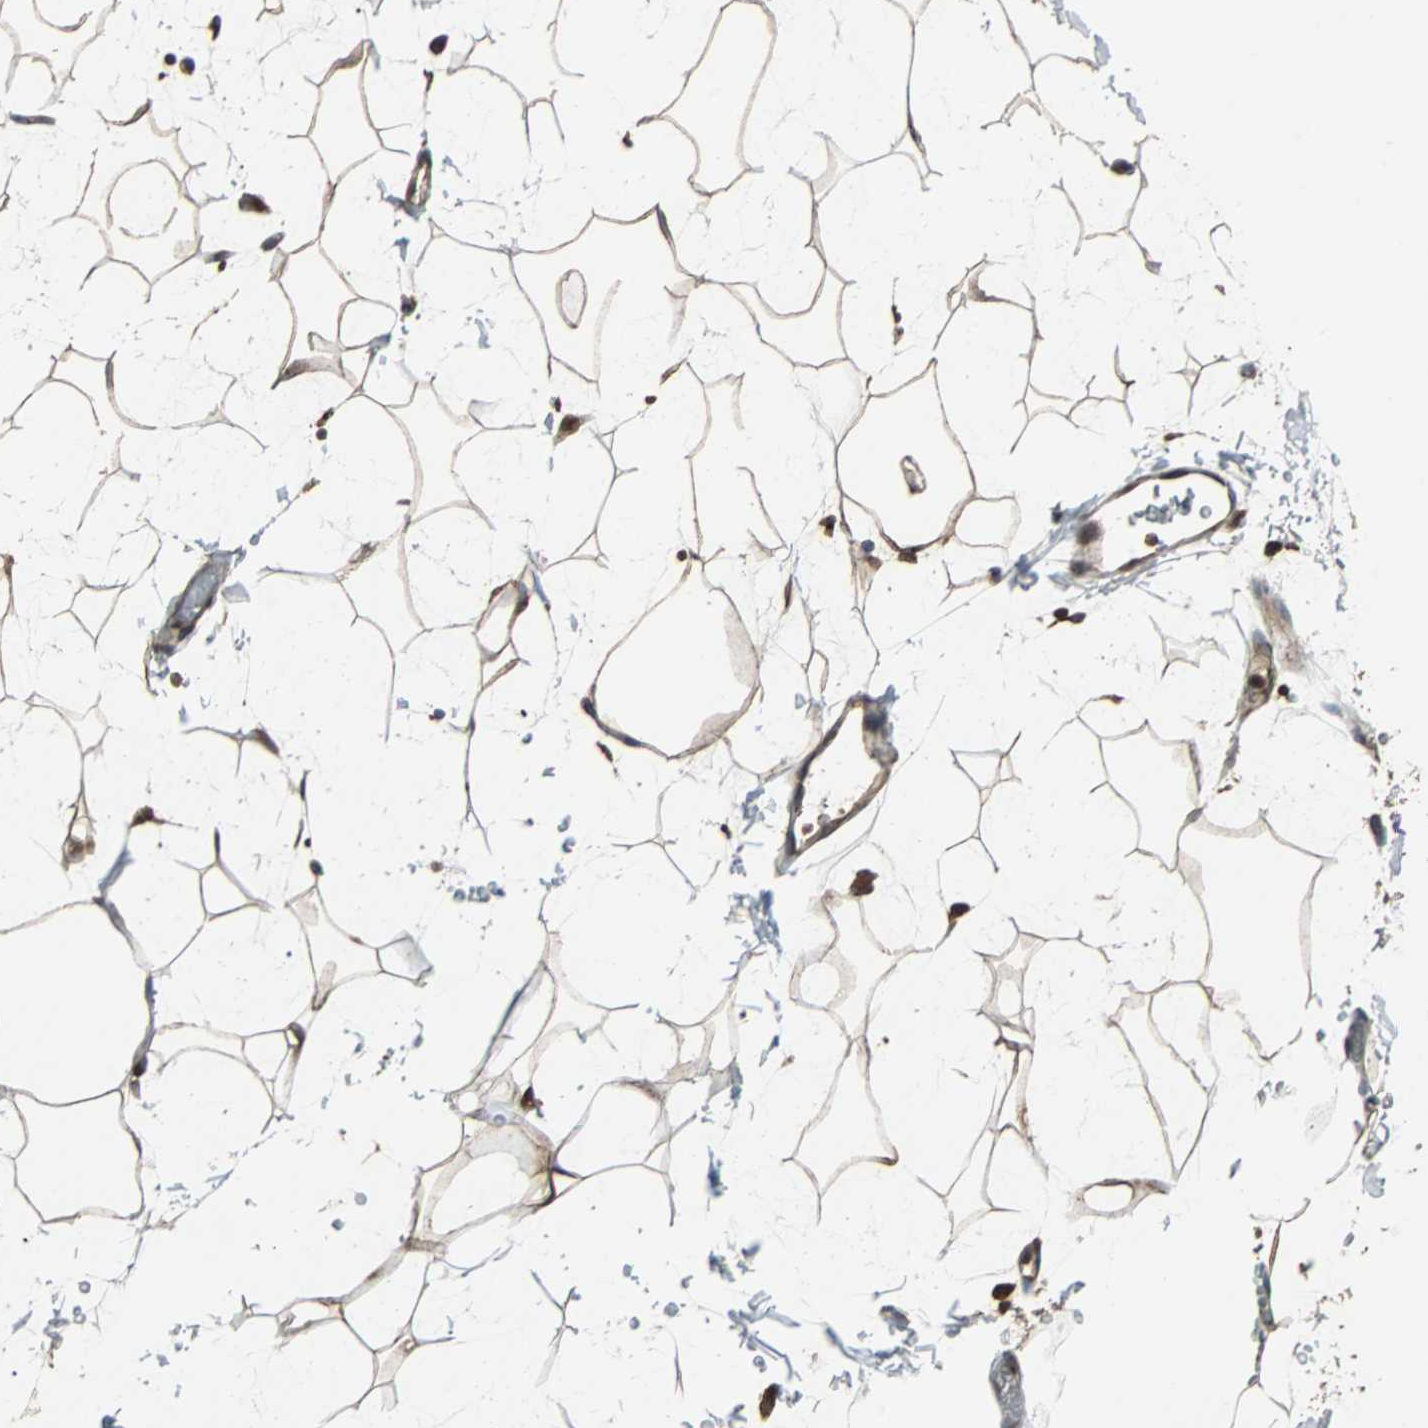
{"staining": {"intensity": "moderate", "quantity": ">75%", "location": "cytoplasmic/membranous"}, "tissue": "adipose tissue", "cell_type": "Adipocytes", "image_type": "normal", "snomed": [{"axis": "morphology", "description": "Normal tissue, NOS"}, {"axis": "topography", "description": "Soft tissue"}], "caption": "This histopathology image reveals benign adipose tissue stained with immunohistochemistry to label a protein in brown. The cytoplasmic/membranous of adipocytes show moderate positivity for the protein. Nuclei are counter-stained blue.", "gene": "RAB7A", "patient": {"sex": "male", "age": 72}}